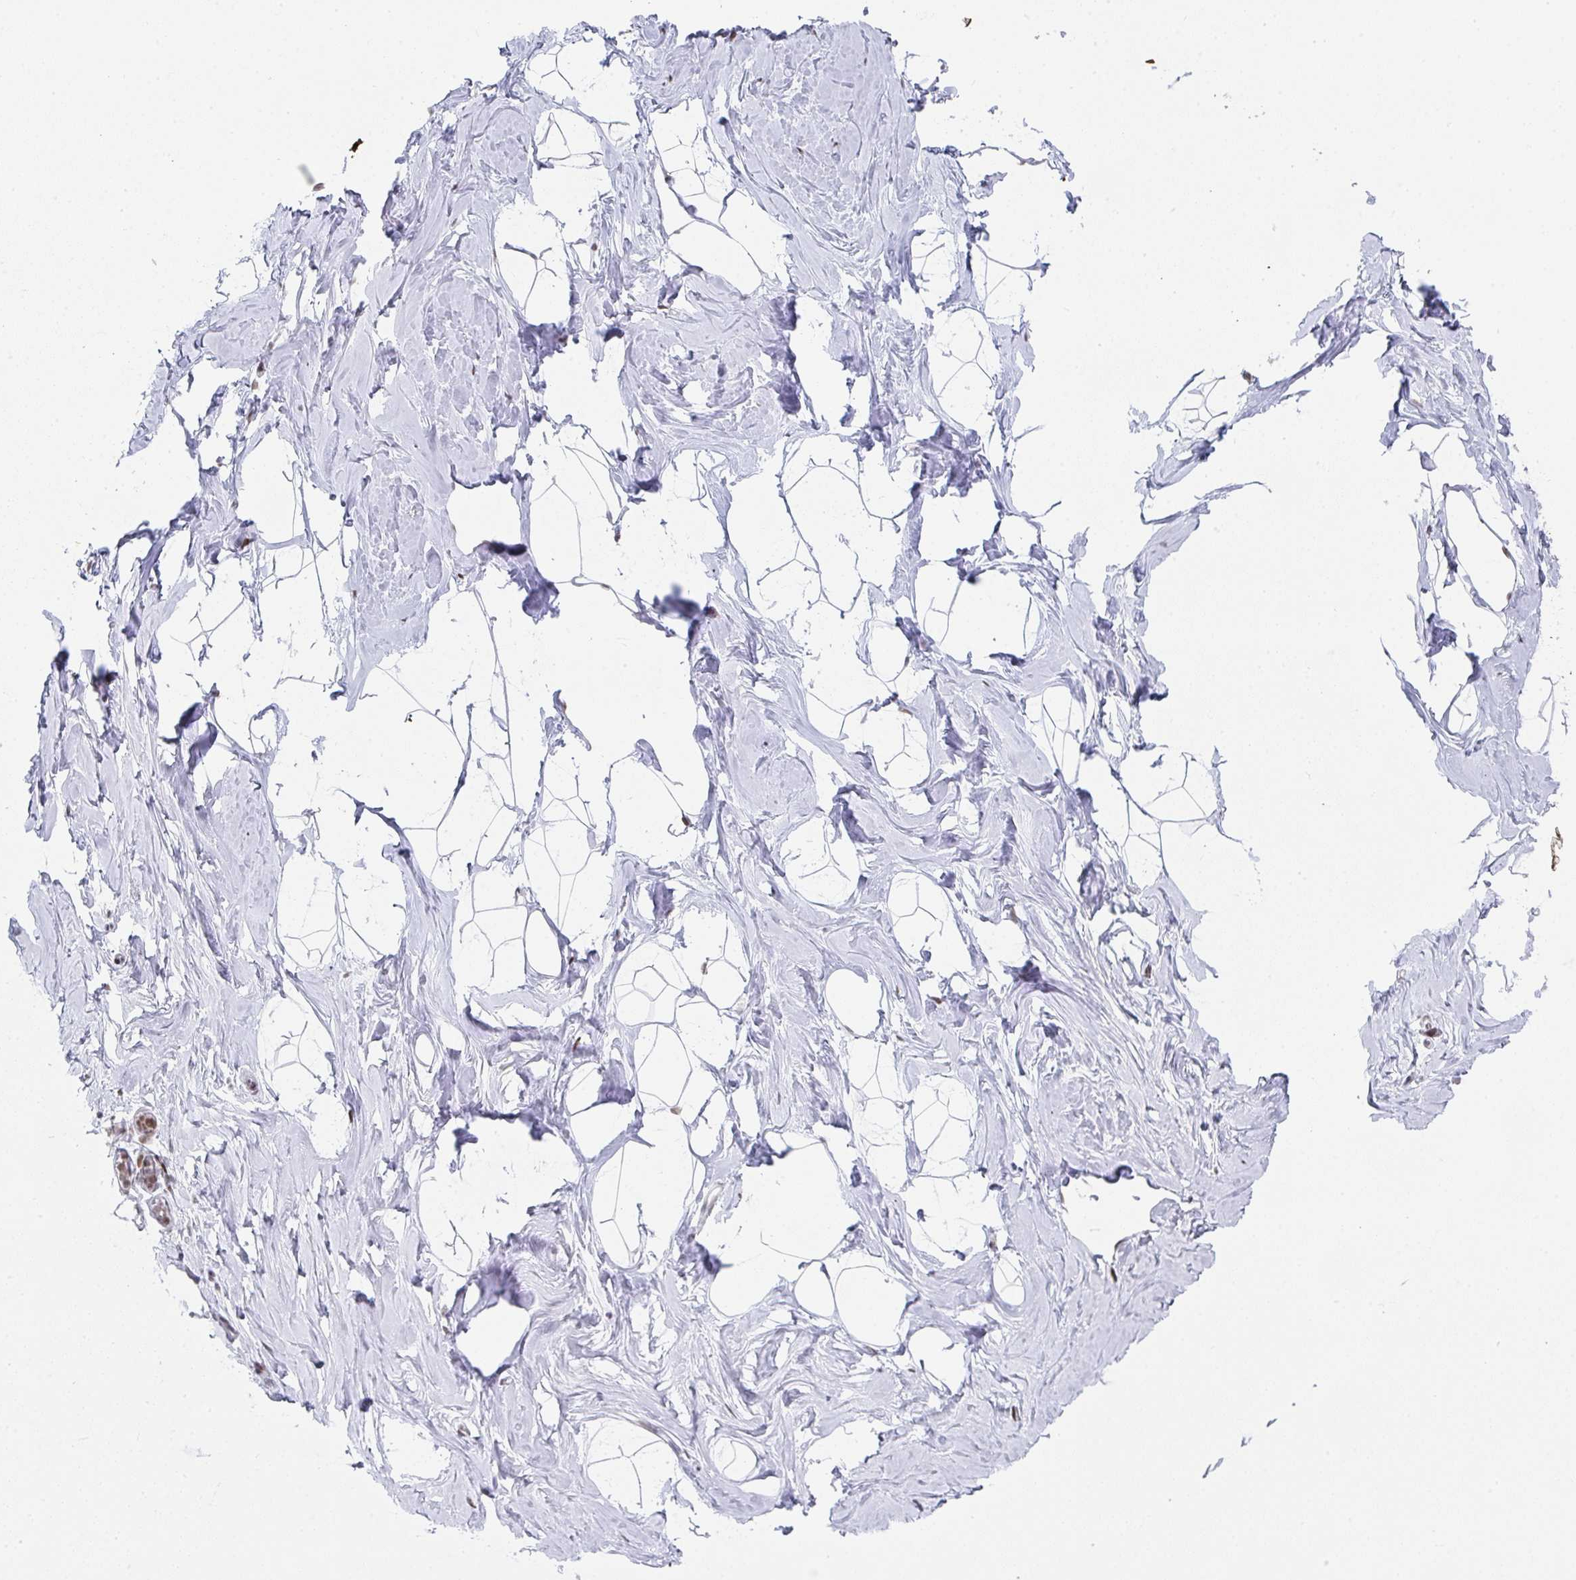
{"staining": {"intensity": "negative", "quantity": "none", "location": "none"}, "tissue": "breast", "cell_type": "Adipocytes", "image_type": "normal", "snomed": [{"axis": "morphology", "description": "Normal tissue, NOS"}, {"axis": "topography", "description": "Breast"}], "caption": "An IHC micrograph of benign breast is shown. There is no staining in adipocytes of breast.", "gene": "POU2AF2", "patient": {"sex": "female", "age": 32}}